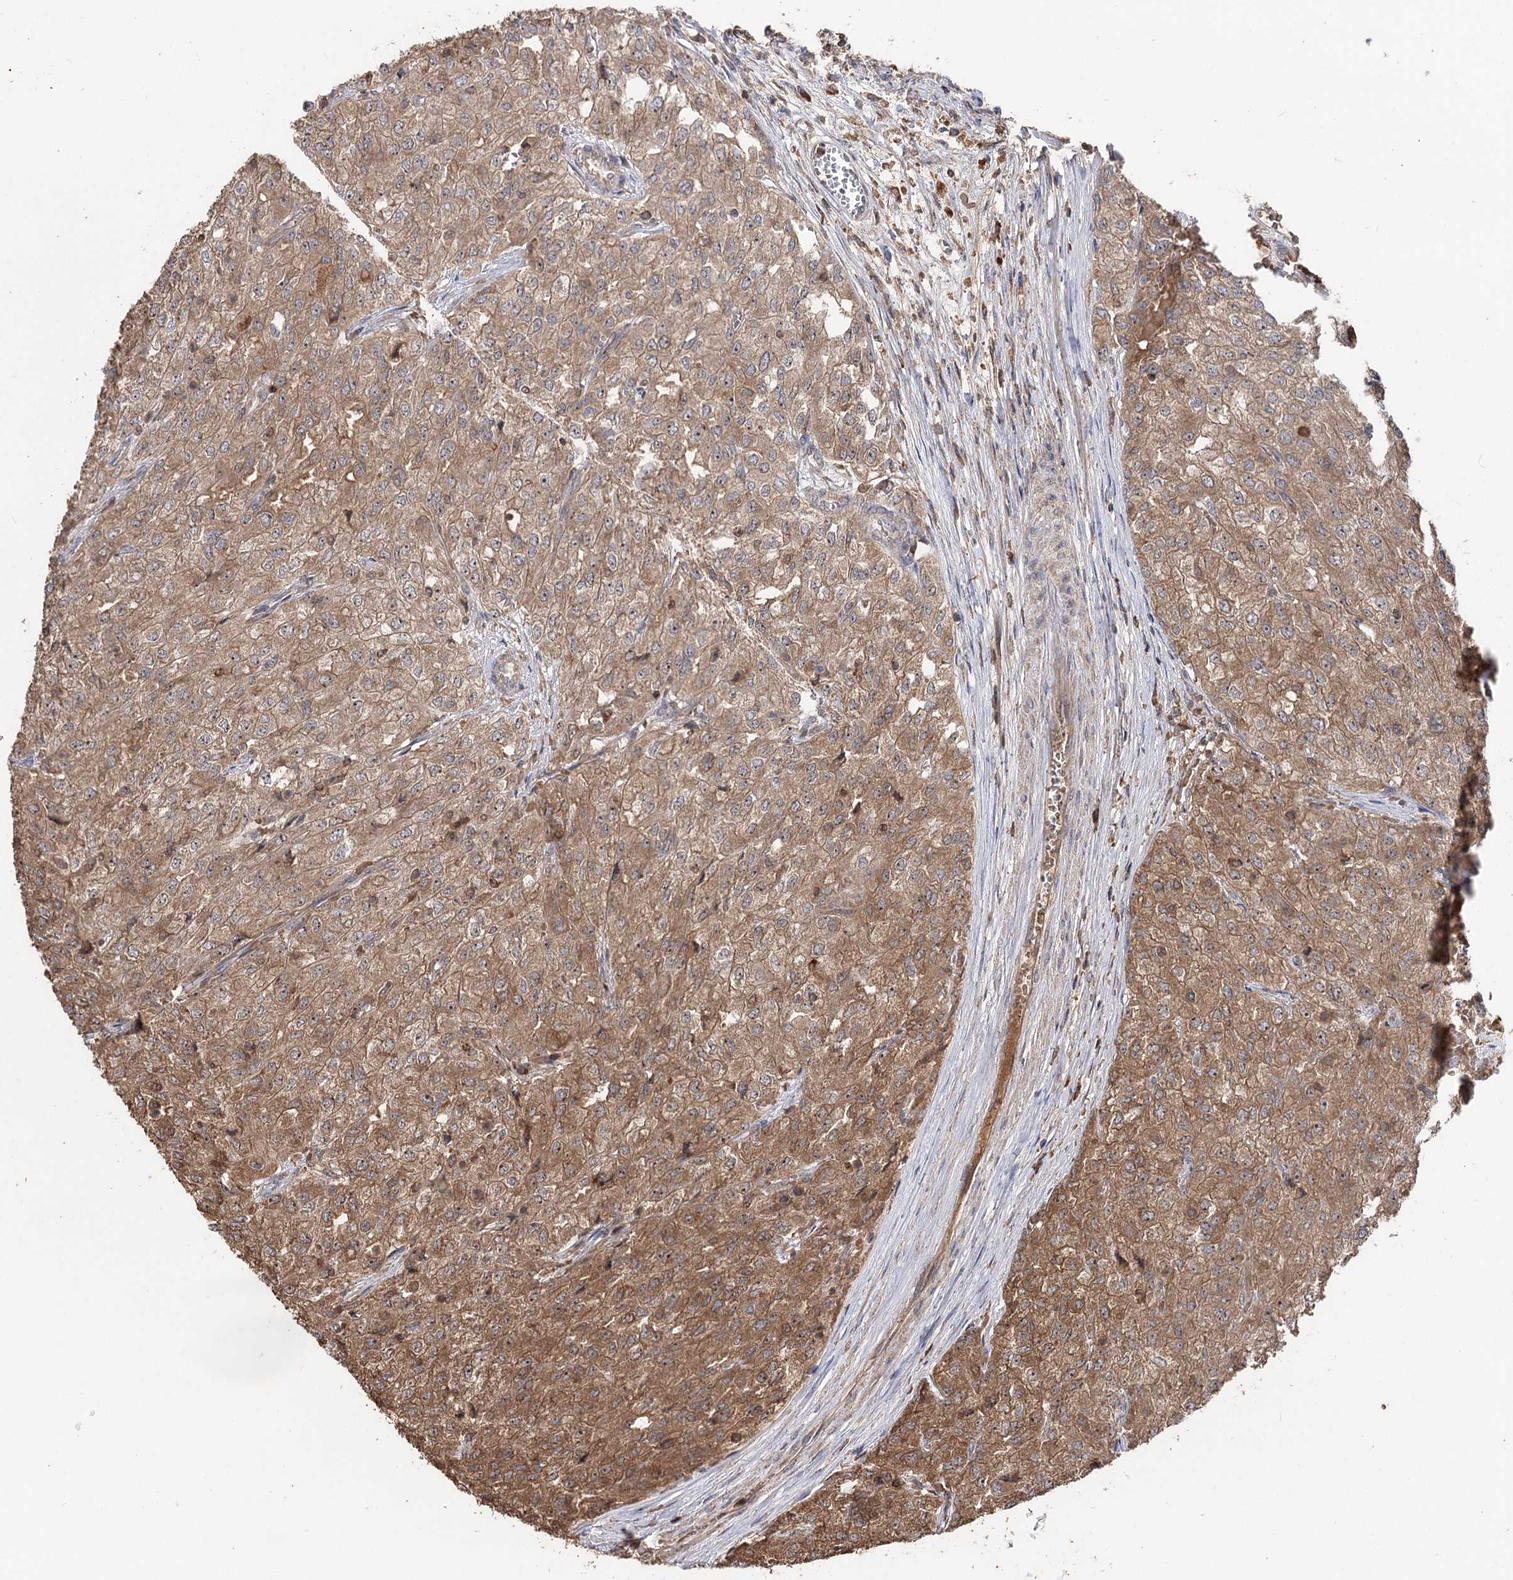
{"staining": {"intensity": "moderate", "quantity": ">75%", "location": "cytoplasmic/membranous"}, "tissue": "renal cancer", "cell_type": "Tumor cells", "image_type": "cancer", "snomed": [{"axis": "morphology", "description": "Adenocarcinoma, NOS"}, {"axis": "topography", "description": "Kidney"}], "caption": "Immunohistochemical staining of human adenocarcinoma (renal) exhibits medium levels of moderate cytoplasmic/membranous positivity in about >75% of tumor cells. (DAB (3,3'-diaminobenzidine) = brown stain, brightfield microscopy at high magnification).", "gene": "FAM53B", "patient": {"sex": "female", "age": 54}}